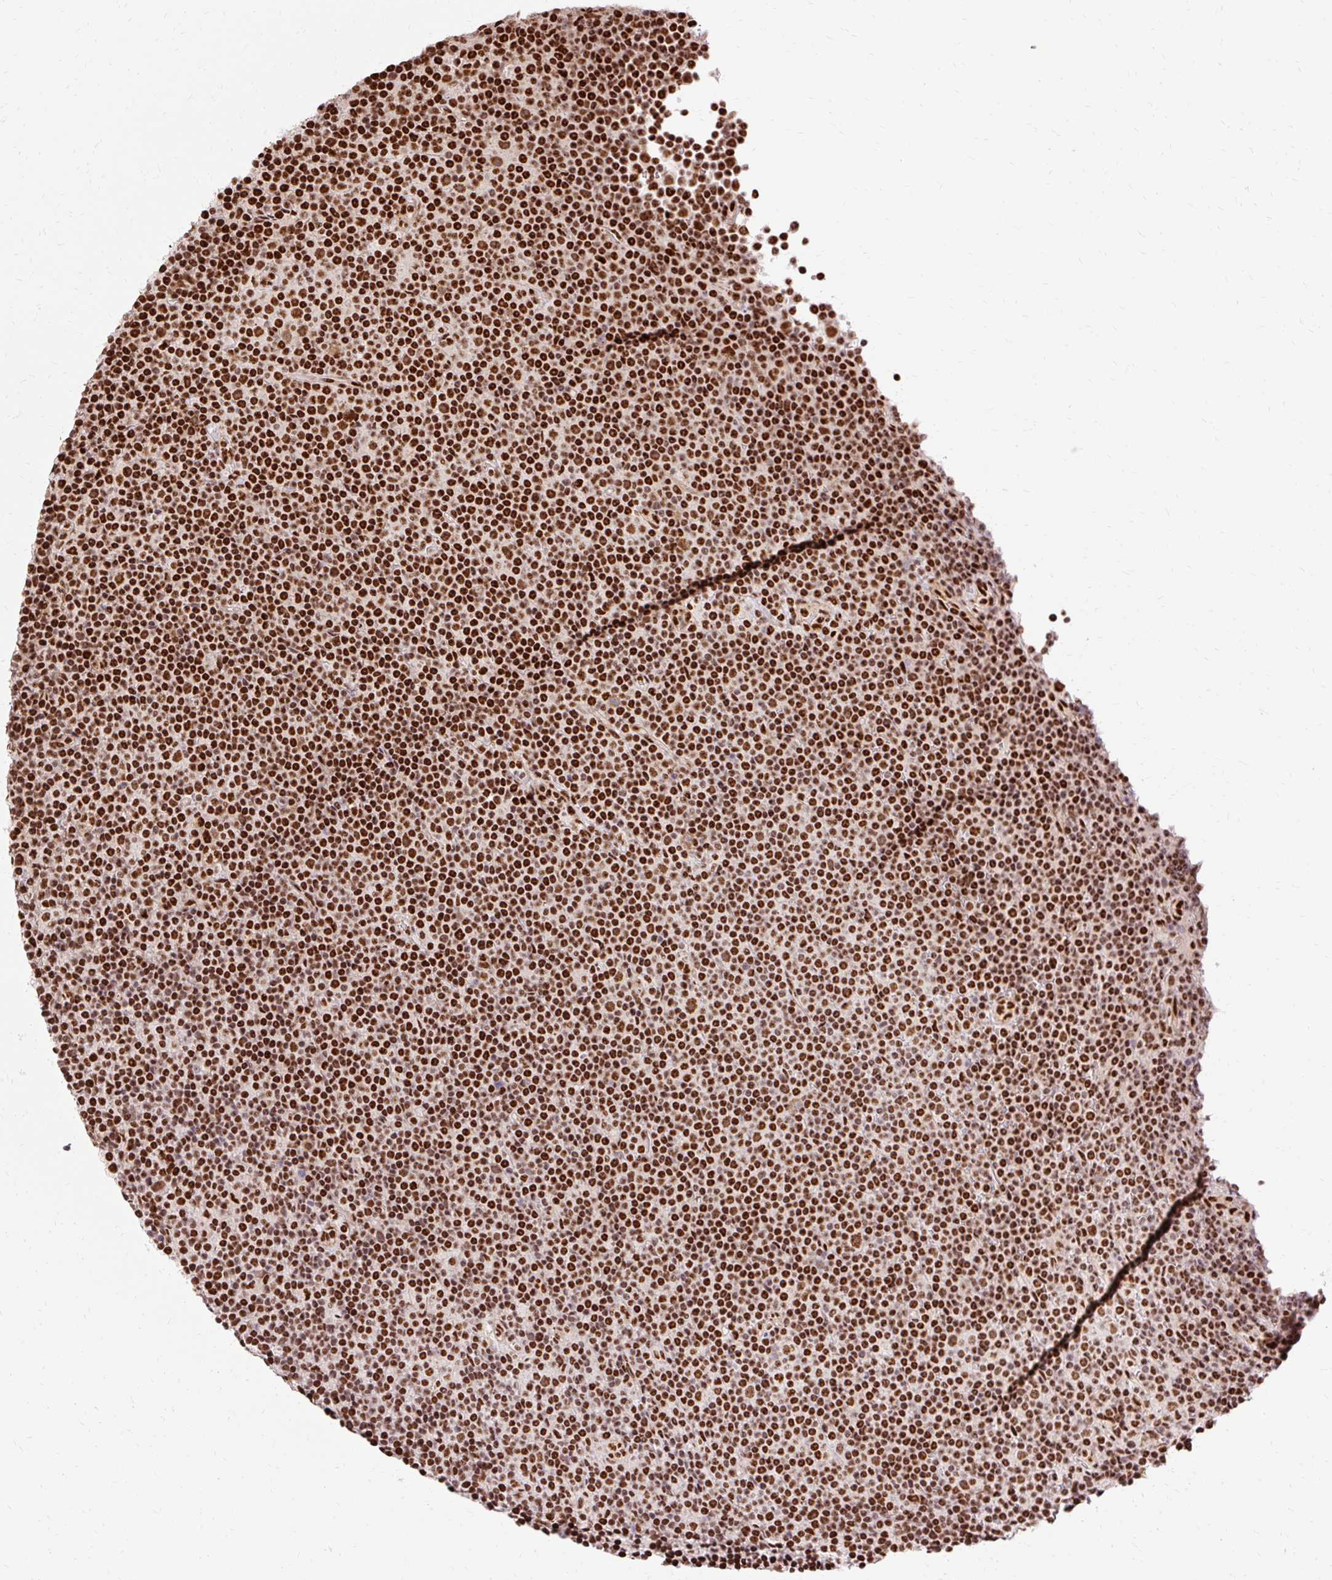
{"staining": {"intensity": "strong", "quantity": ">75%", "location": "nuclear"}, "tissue": "lymphoma", "cell_type": "Tumor cells", "image_type": "cancer", "snomed": [{"axis": "morphology", "description": "Malignant lymphoma, non-Hodgkin's type, Low grade"}, {"axis": "topography", "description": "Lymph node"}], "caption": "Strong nuclear staining is appreciated in about >75% of tumor cells in malignant lymphoma, non-Hodgkin's type (low-grade). The staining was performed using DAB (3,3'-diaminobenzidine), with brown indicating positive protein expression. Nuclei are stained blue with hematoxylin.", "gene": "MECOM", "patient": {"sex": "female", "age": 67}}